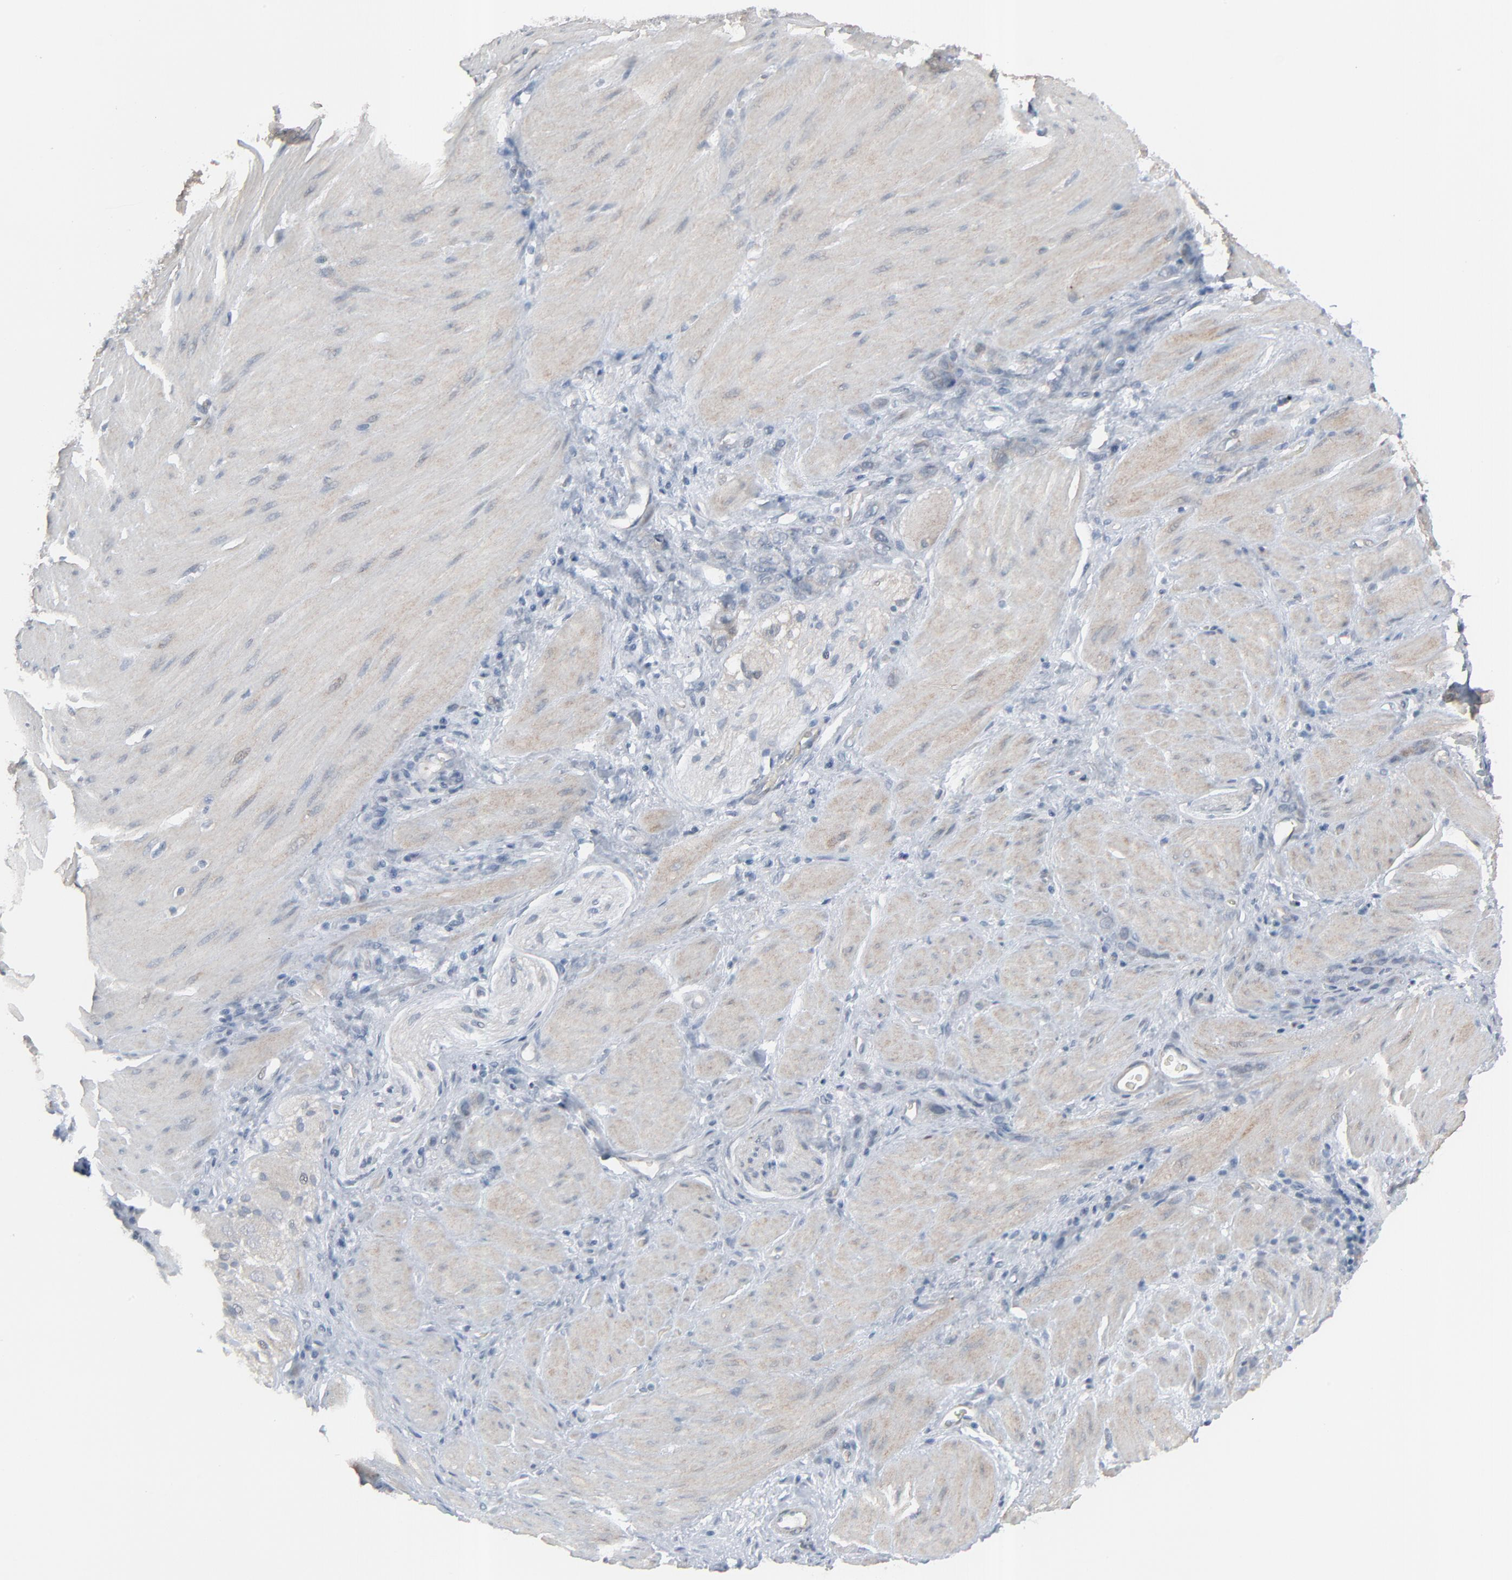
{"staining": {"intensity": "weak", "quantity": "25%-75%", "location": "cytoplasmic/membranous"}, "tissue": "stomach cancer", "cell_type": "Tumor cells", "image_type": "cancer", "snomed": [{"axis": "morphology", "description": "Normal tissue, NOS"}, {"axis": "morphology", "description": "Adenocarcinoma, NOS"}, {"axis": "topography", "description": "Stomach"}], "caption": "Immunohistochemistry of stomach cancer (adenocarcinoma) shows low levels of weak cytoplasmic/membranous expression in about 25%-75% of tumor cells.", "gene": "NEUROD1", "patient": {"sex": "male", "age": 82}}